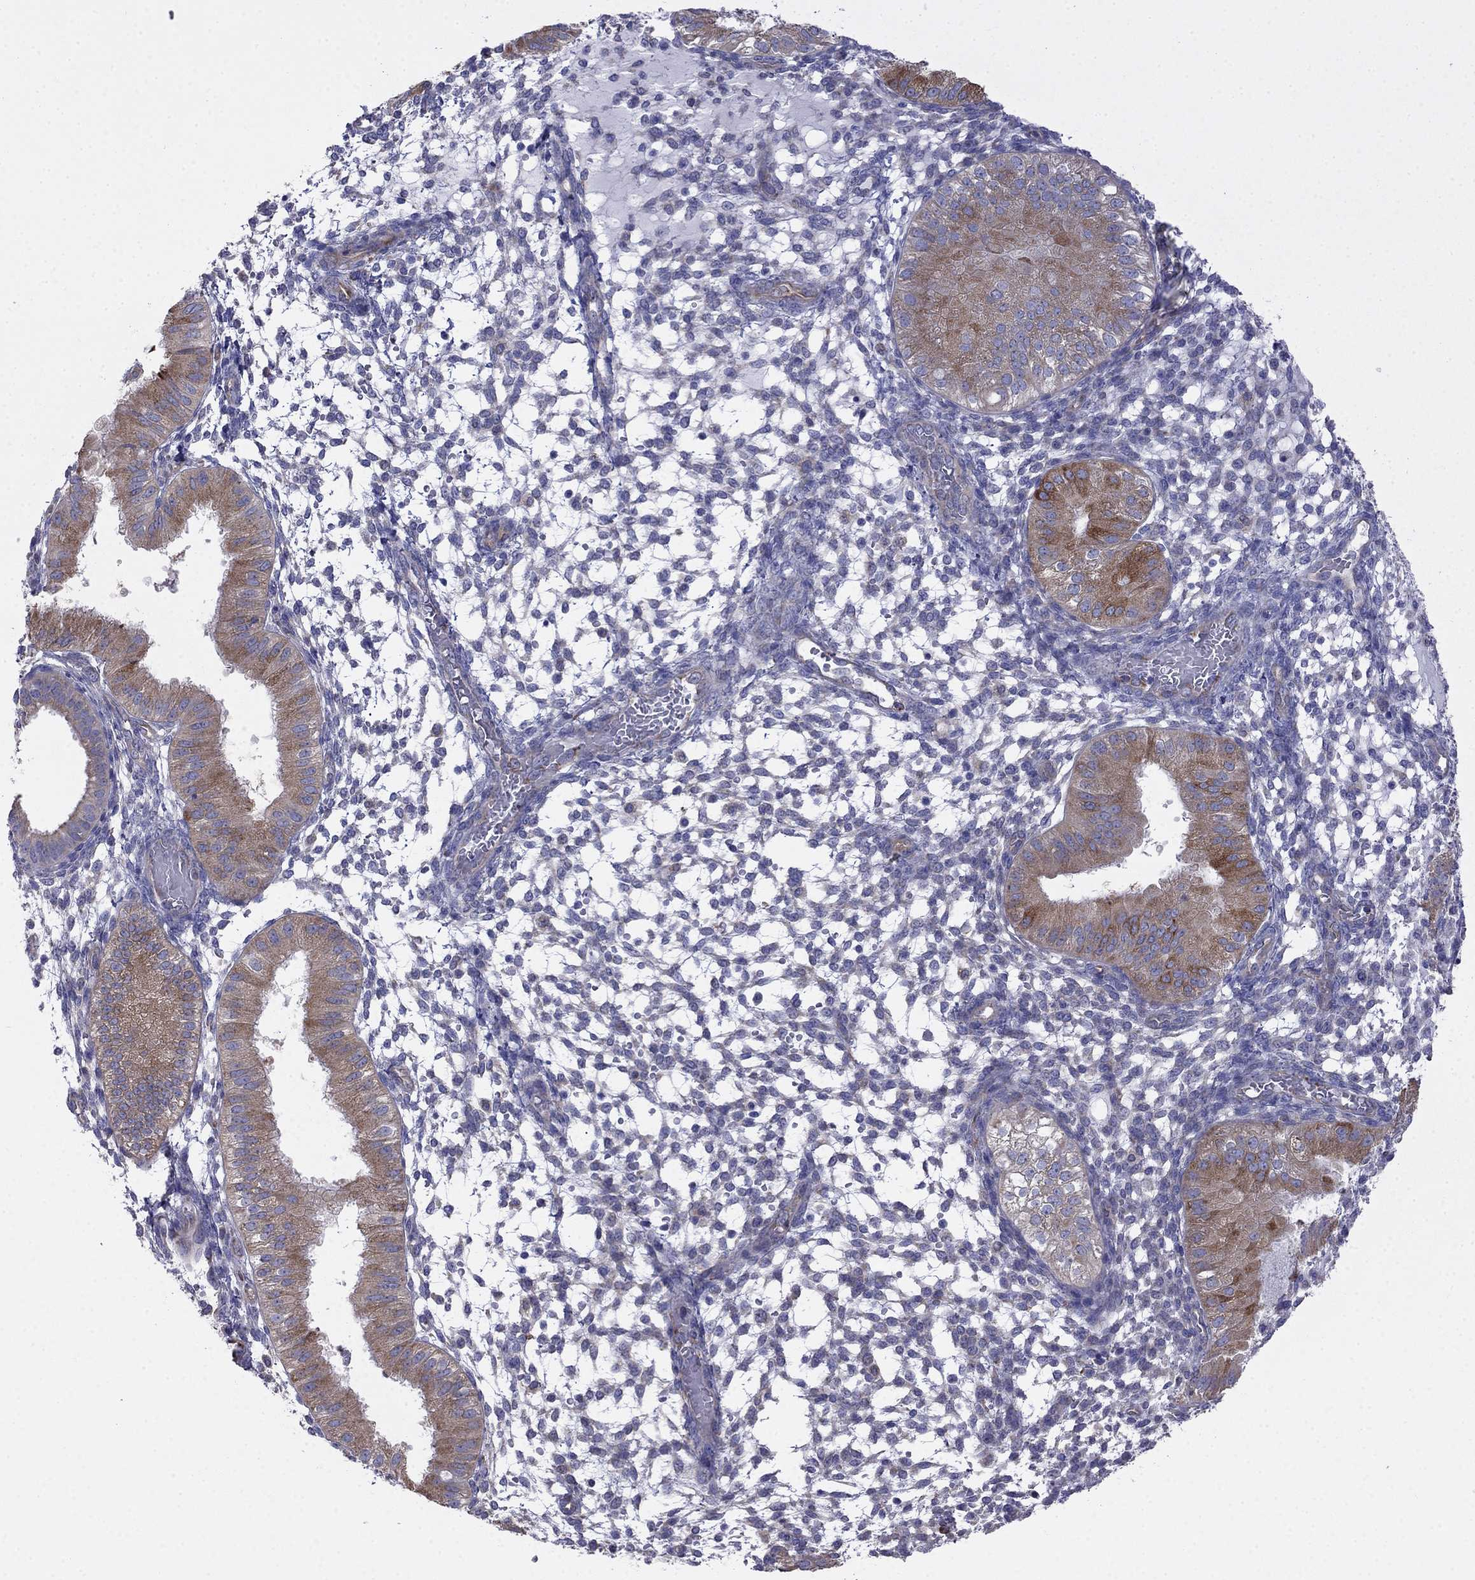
{"staining": {"intensity": "negative", "quantity": "none", "location": "none"}, "tissue": "endometrium", "cell_type": "Cells in endometrial stroma", "image_type": "normal", "snomed": [{"axis": "morphology", "description": "Normal tissue, NOS"}, {"axis": "topography", "description": "Endometrium"}], "caption": "IHC micrograph of unremarkable endometrium stained for a protein (brown), which exhibits no positivity in cells in endometrial stroma.", "gene": "LONRF2", "patient": {"sex": "female", "age": 43}}